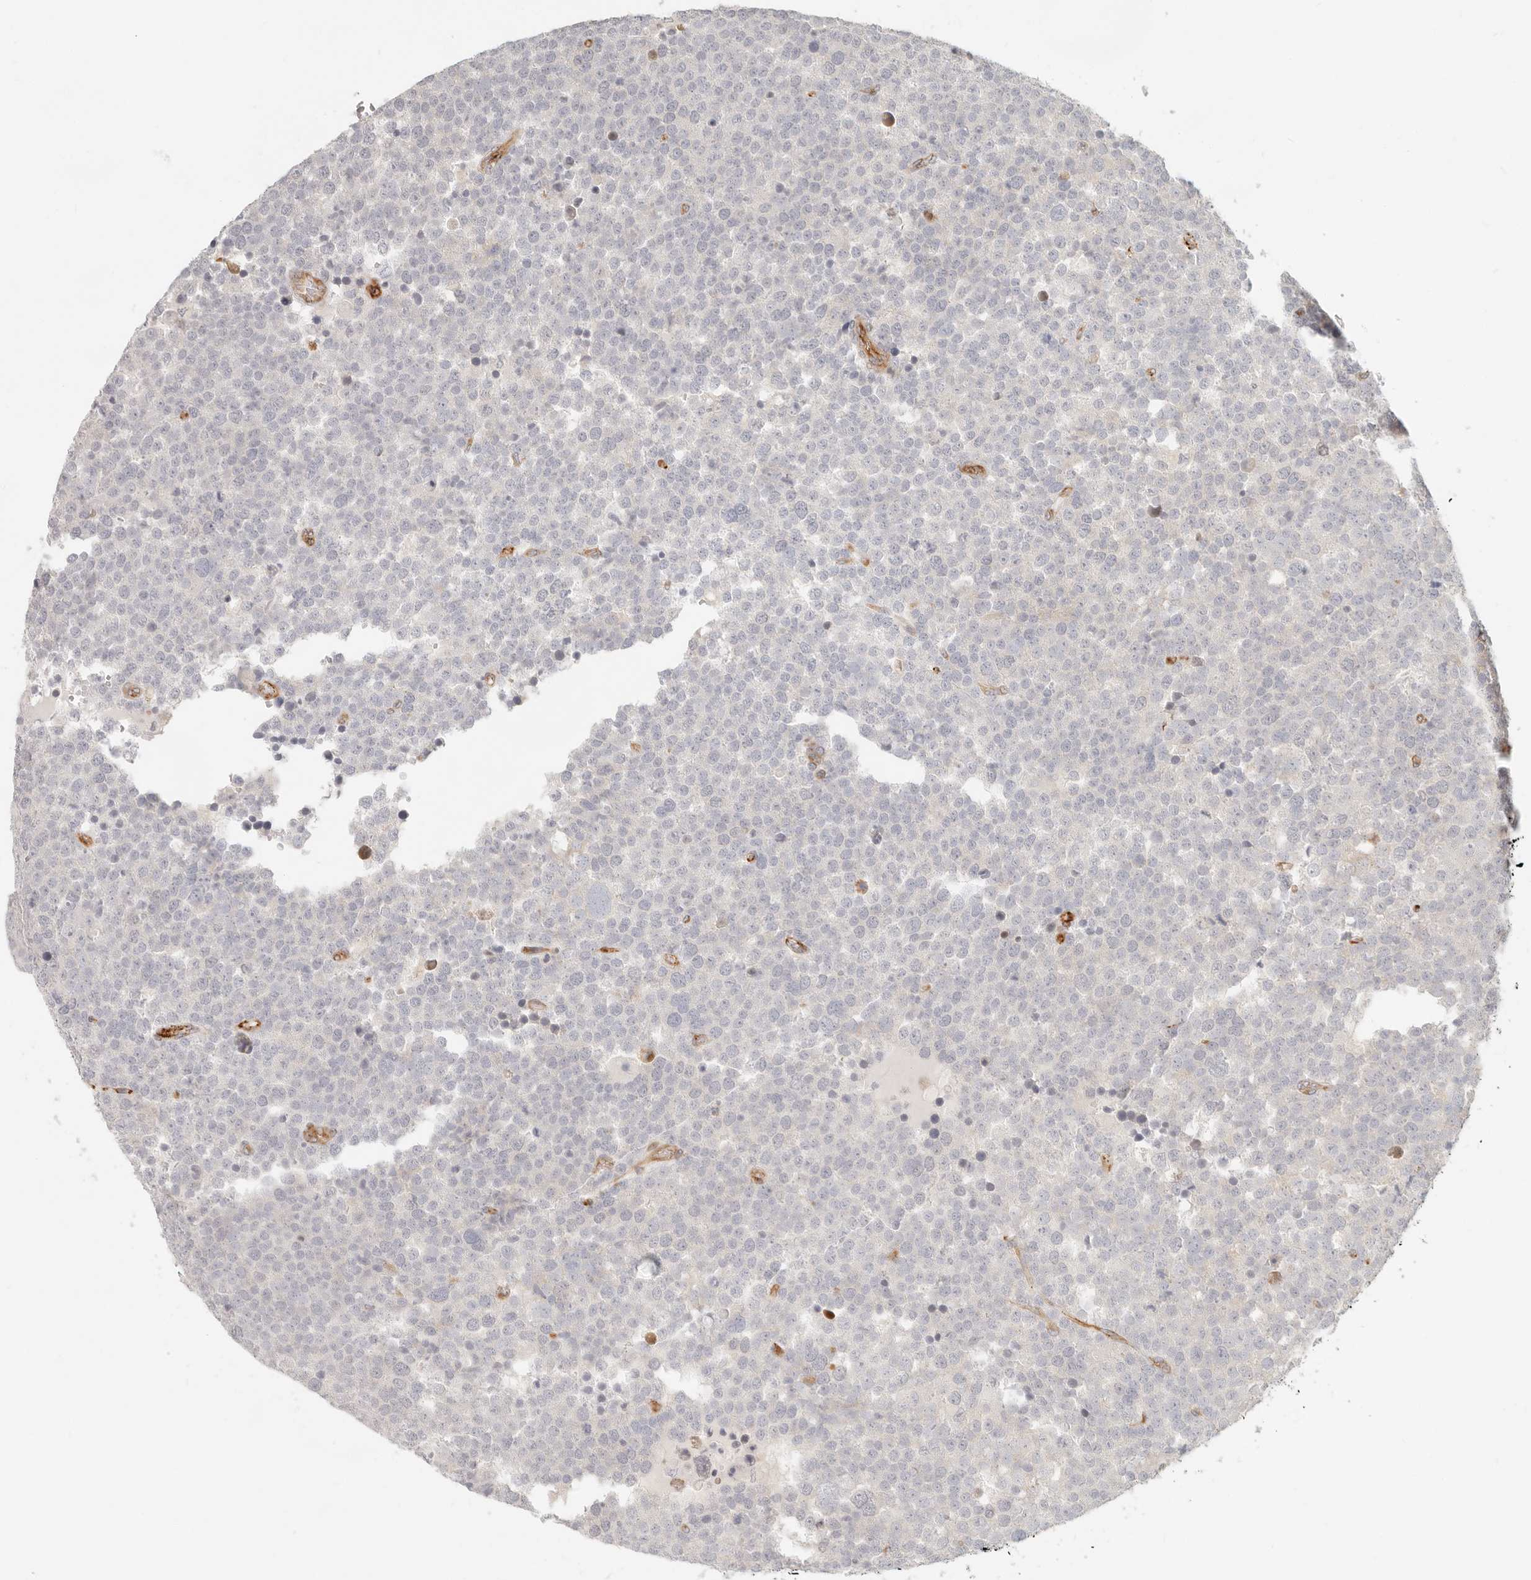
{"staining": {"intensity": "negative", "quantity": "none", "location": "none"}, "tissue": "testis cancer", "cell_type": "Tumor cells", "image_type": "cancer", "snomed": [{"axis": "morphology", "description": "Seminoma, NOS"}, {"axis": "topography", "description": "Testis"}], "caption": "IHC of seminoma (testis) reveals no expression in tumor cells.", "gene": "SASS6", "patient": {"sex": "male", "age": 71}}